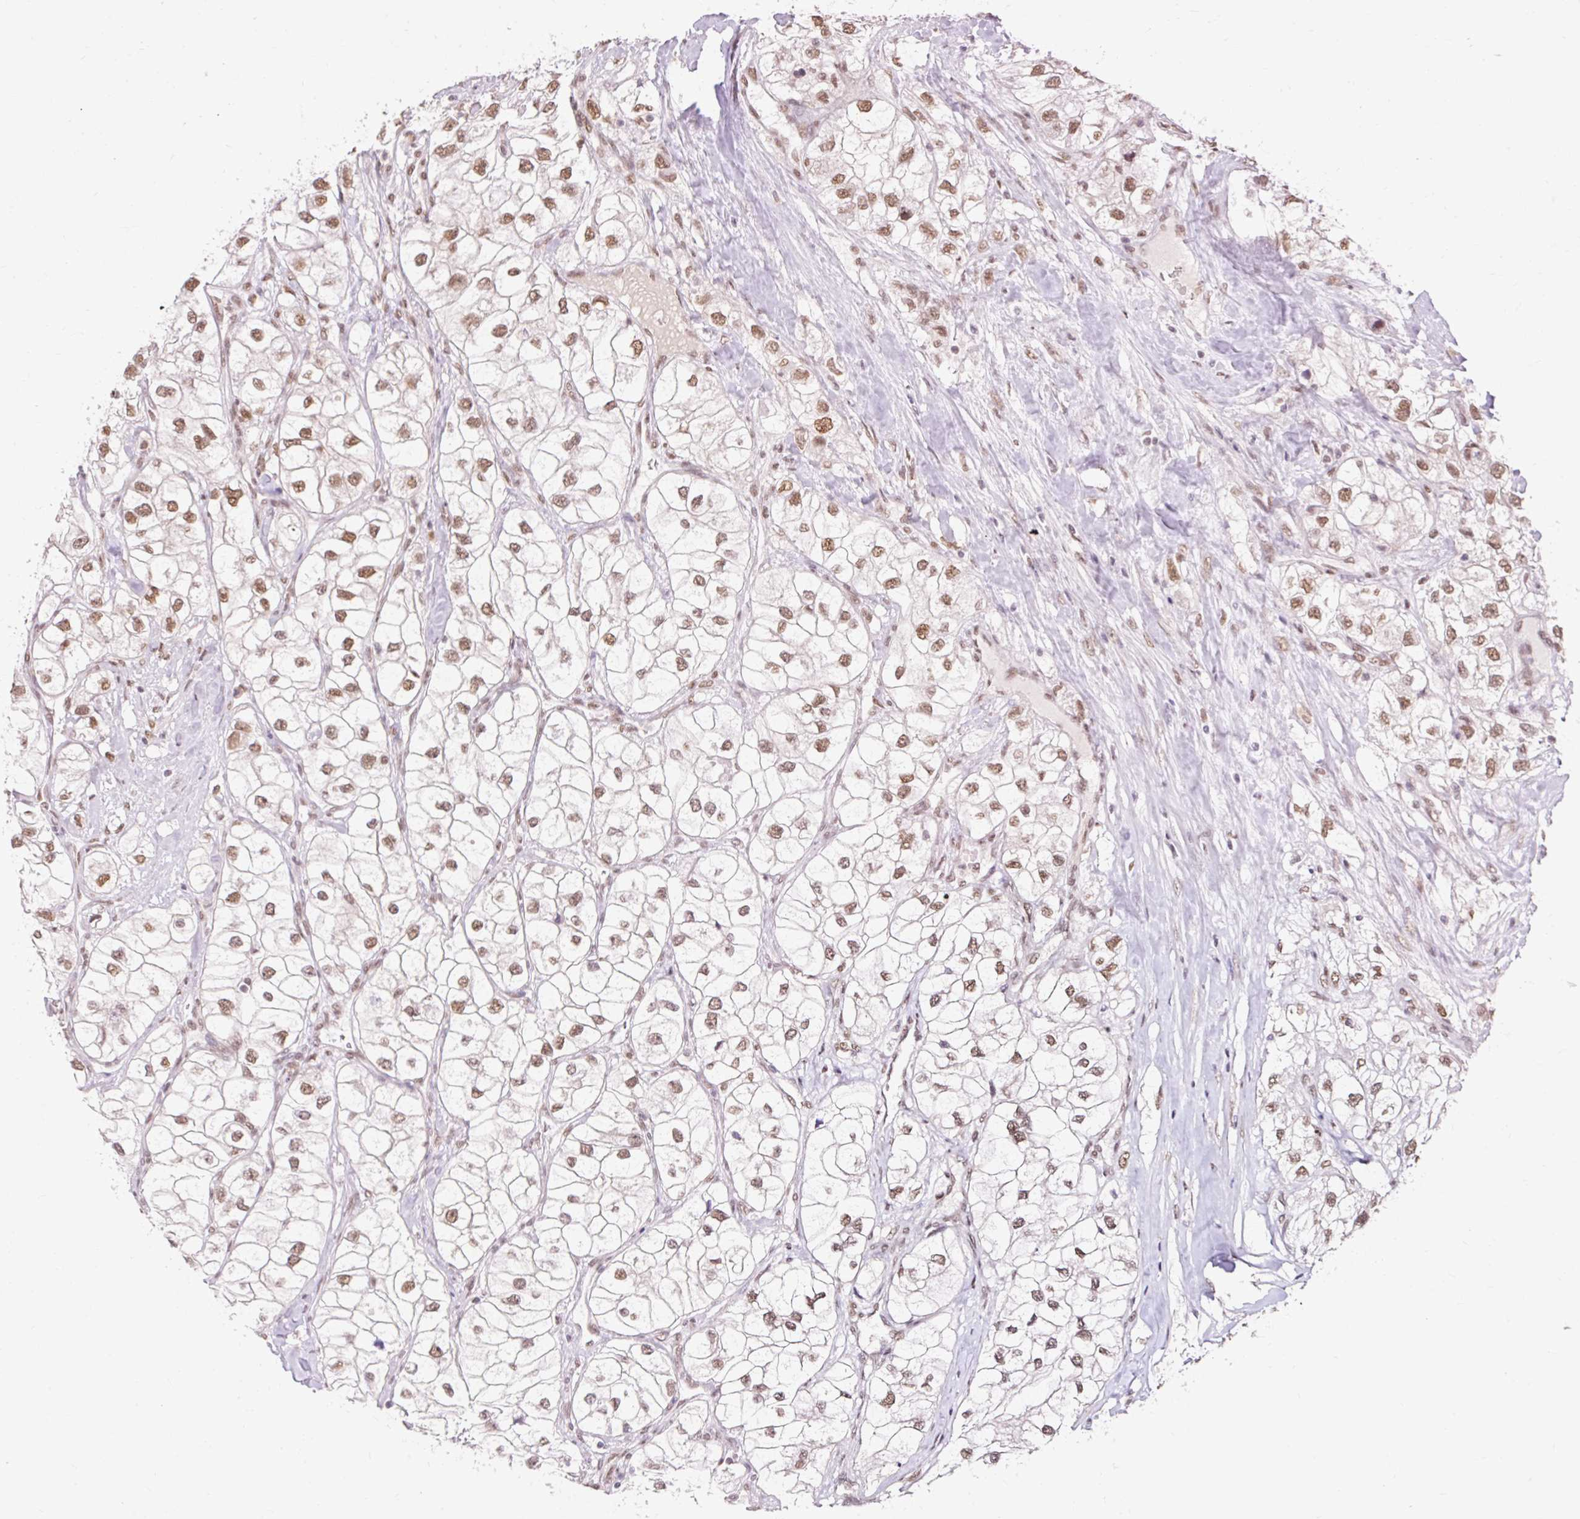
{"staining": {"intensity": "moderate", "quantity": ">75%", "location": "nuclear"}, "tissue": "renal cancer", "cell_type": "Tumor cells", "image_type": "cancer", "snomed": [{"axis": "morphology", "description": "Adenocarcinoma, NOS"}, {"axis": "topography", "description": "Kidney"}], "caption": "Human renal cancer stained for a protein (brown) shows moderate nuclear positive positivity in approximately >75% of tumor cells.", "gene": "NPIPB12", "patient": {"sex": "male", "age": 59}}